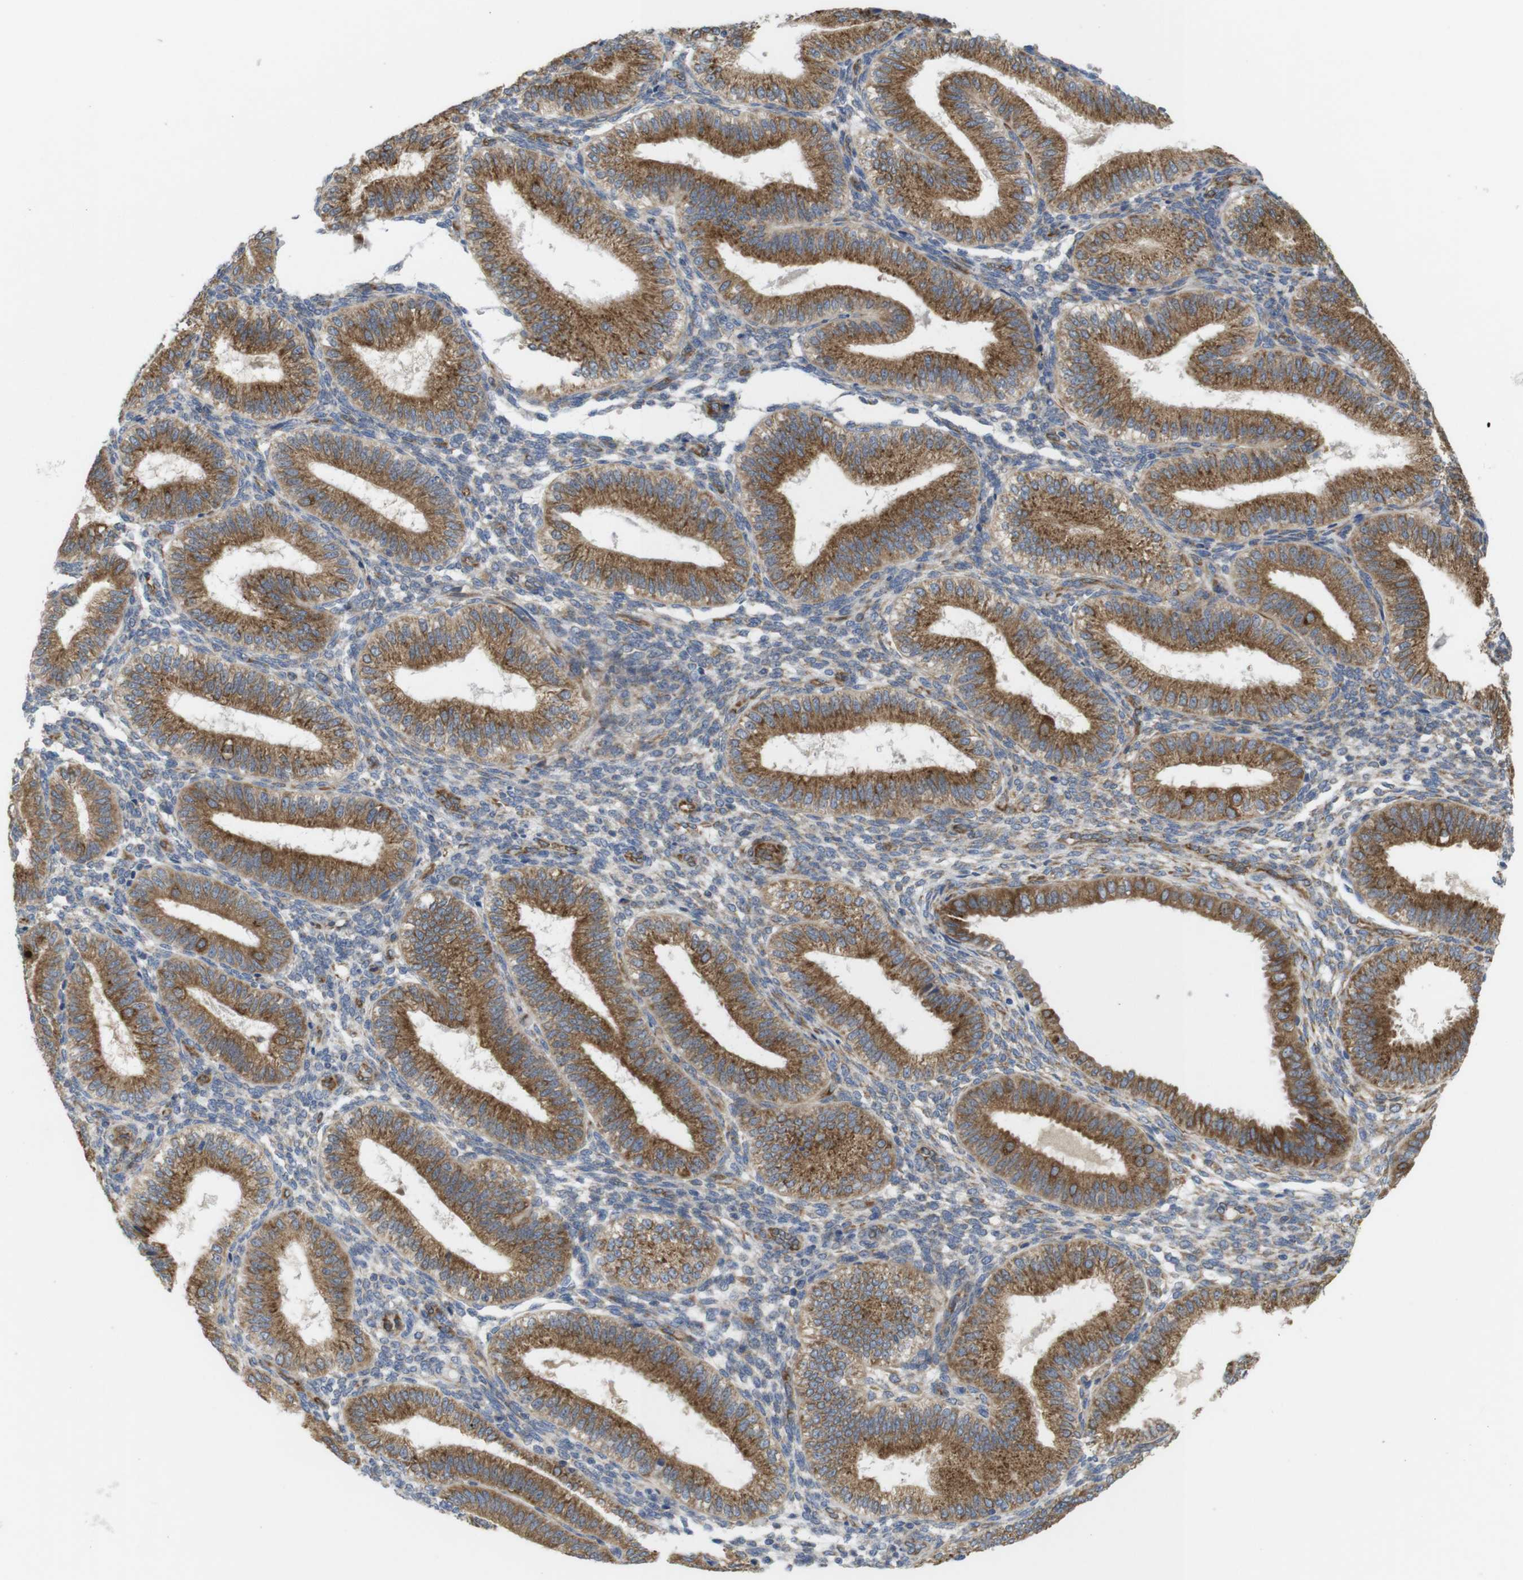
{"staining": {"intensity": "weak", "quantity": "25%-75%", "location": "cytoplasmic/membranous"}, "tissue": "endometrium", "cell_type": "Cells in endometrial stroma", "image_type": "normal", "snomed": [{"axis": "morphology", "description": "Normal tissue, NOS"}, {"axis": "topography", "description": "Endometrium"}], "caption": "IHC of normal human endometrium exhibits low levels of weak cytoplasmic/membranous expression in approximately 25%-75% of cells in endometrial stroma. (Stains: DAB (3,3'-diaminobenzidine) in brown, nuclei in blue, Microscopy: brightfield microscopy at high magnification).", "gene": "PCNX2", "patient": {"sex": "female", "age": 39}}